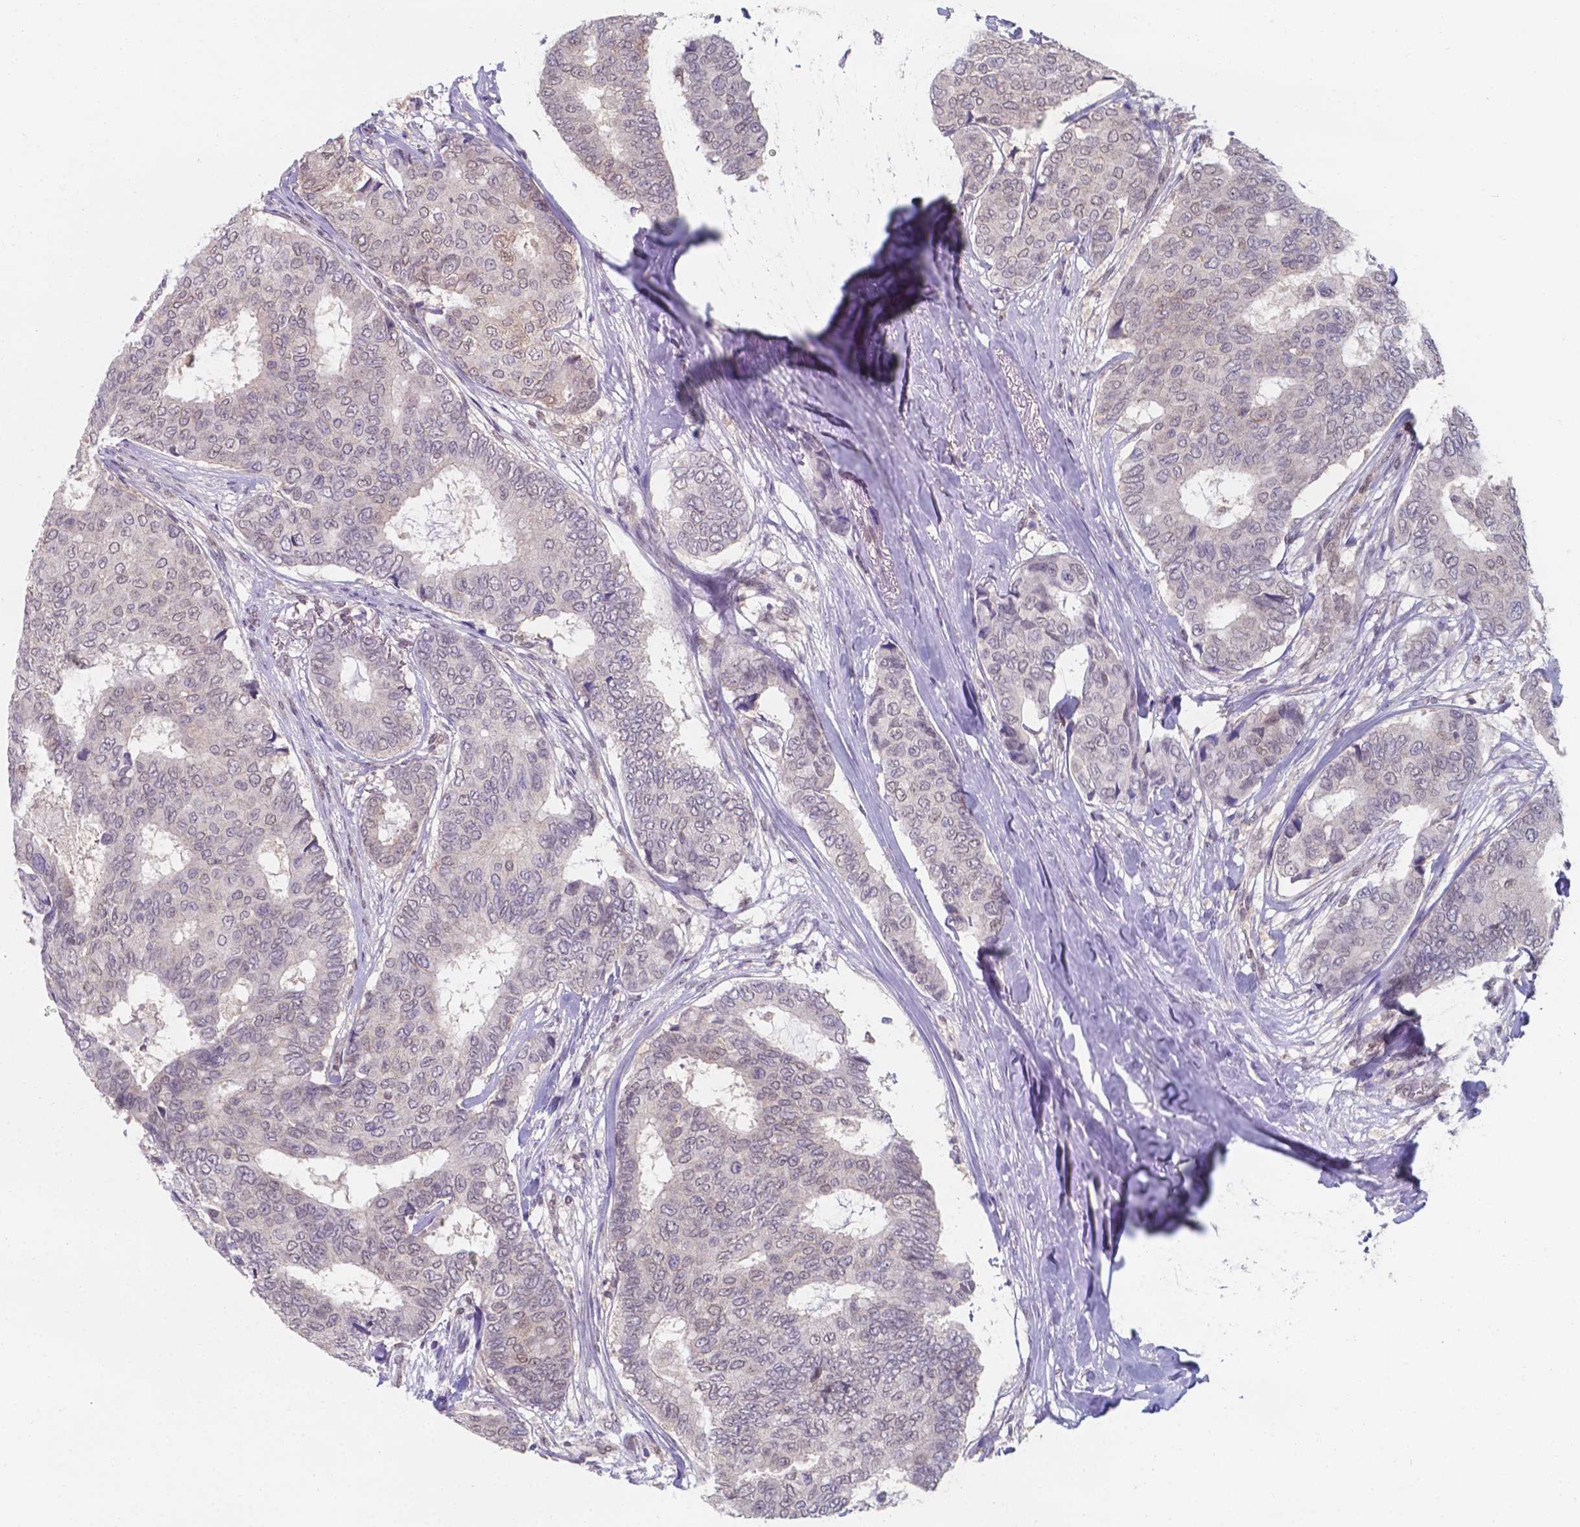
{"staining": {"intensity": "negative", "quantity": "none", "location": "none"}, "tissue": "breast cancer", "cell_type": "Tumor cells", "image_type": "cancer", "snomed": [{"axis": "morphology", "description": "Duct carcinoma"}, {"axis": "topography", "description": "Breast"}], "caption": "Immunohistochemistry histopathology image of neoplastic tissue: human breast invasive ductal carcinoma stained with DAB displays no significant protein expression in tumor cells.", "gene": "UBE2E2", "patient": {"sex": "female", "age": 75}}